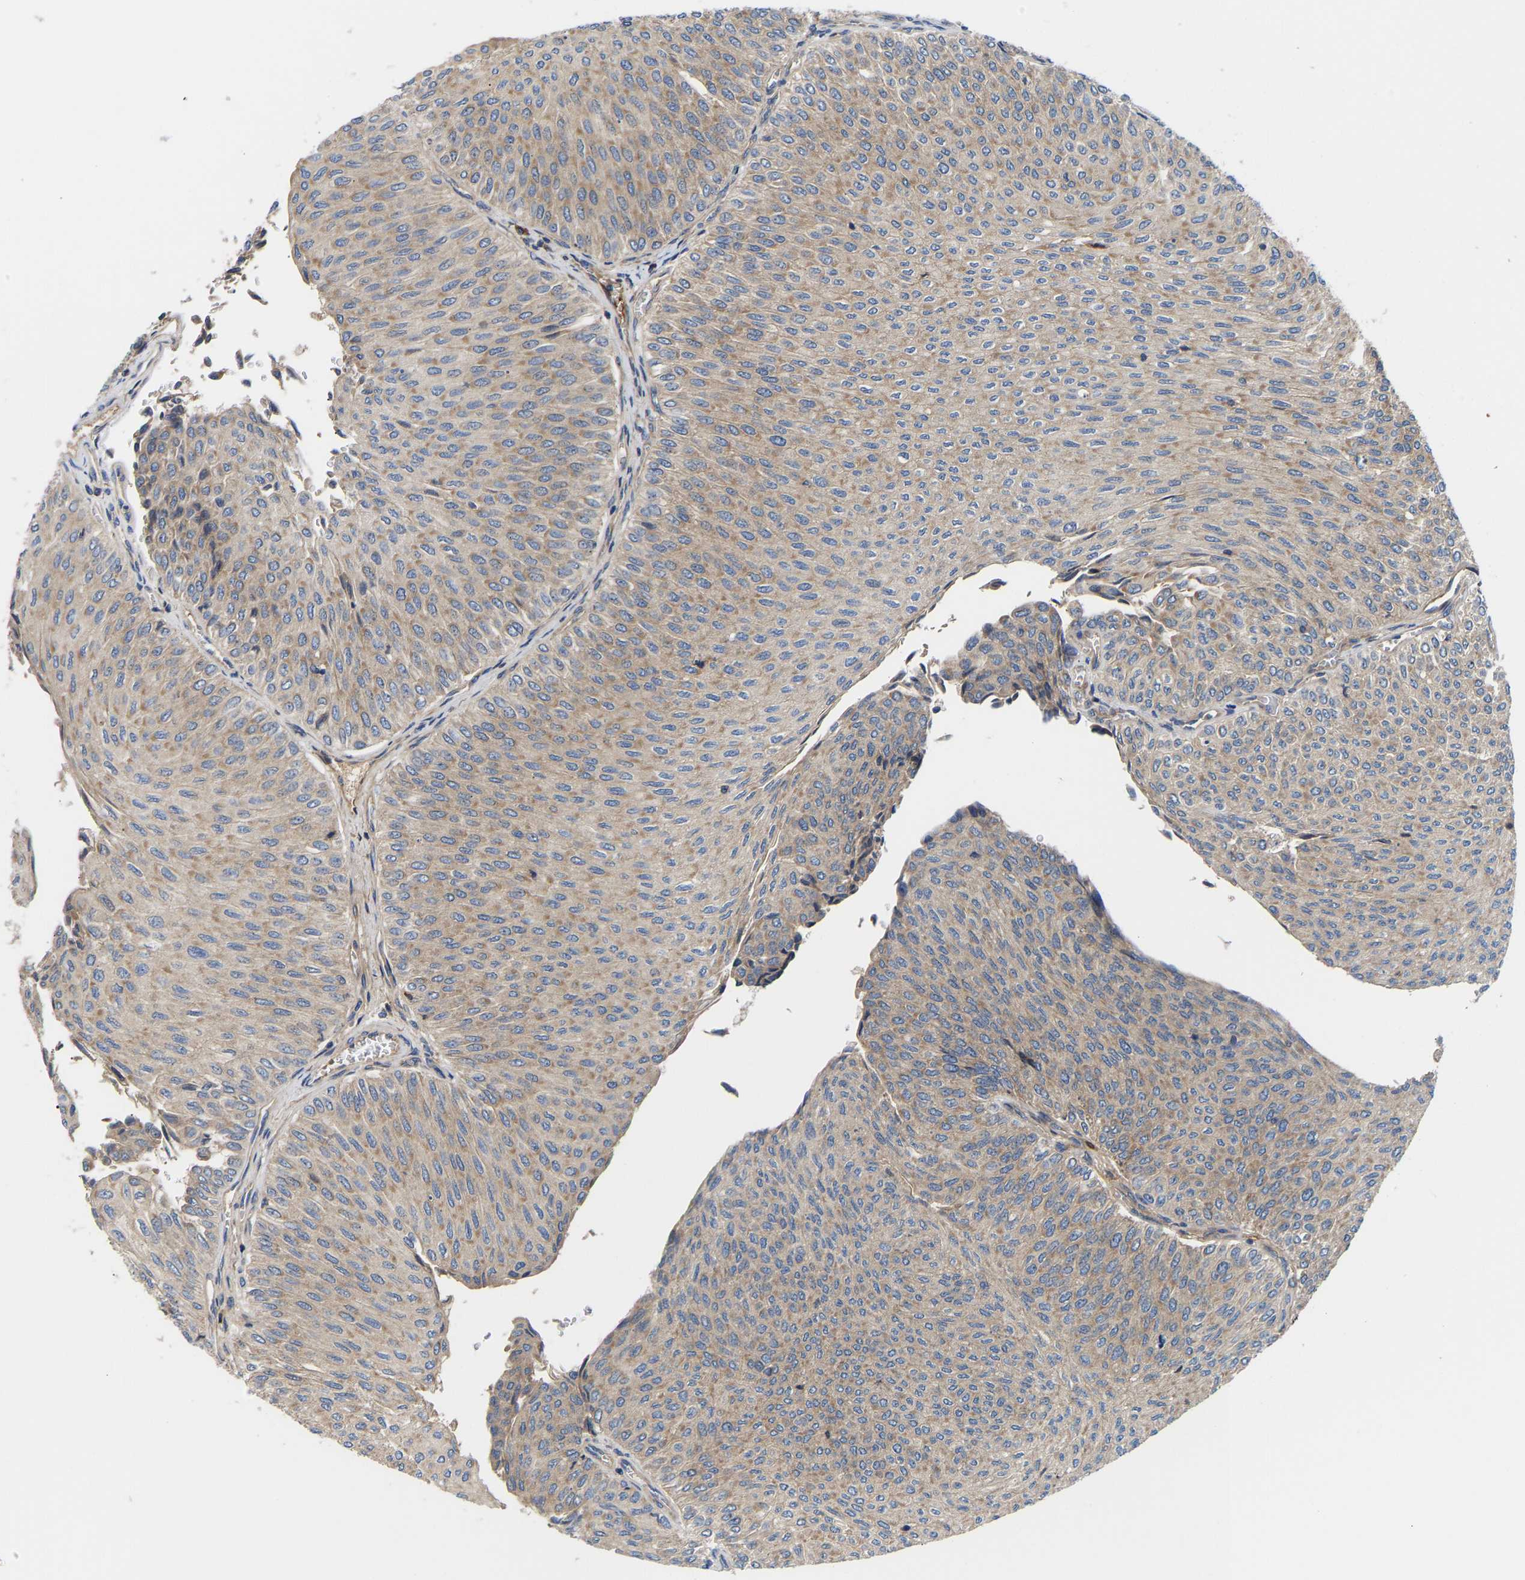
{"staining": {"intensity": "weak", "quantity": ">75%", "location": "cytoplasmic/membranous"}, "tissue": "urothelial cancer", "cell_type": "Tumor cells", "image_type": "cancer", "snomed": [{"axis": "morphology", "description": "Urothelial carcinoma, Low grade"}, {"axis": "topography", "description": "Urinary bladder"}], "caption": "A photomicrograph of human urothelial cancer stained for a protein shows weak cytoplasmic/membranous brown staining in tumor cells. (DAB (3,3'-diaminobenzidine) IHC, brown staining for protein, blue staining for nuclei).", "gene": "AIMP2", "patient": {"sex": "male", "age": 78}}